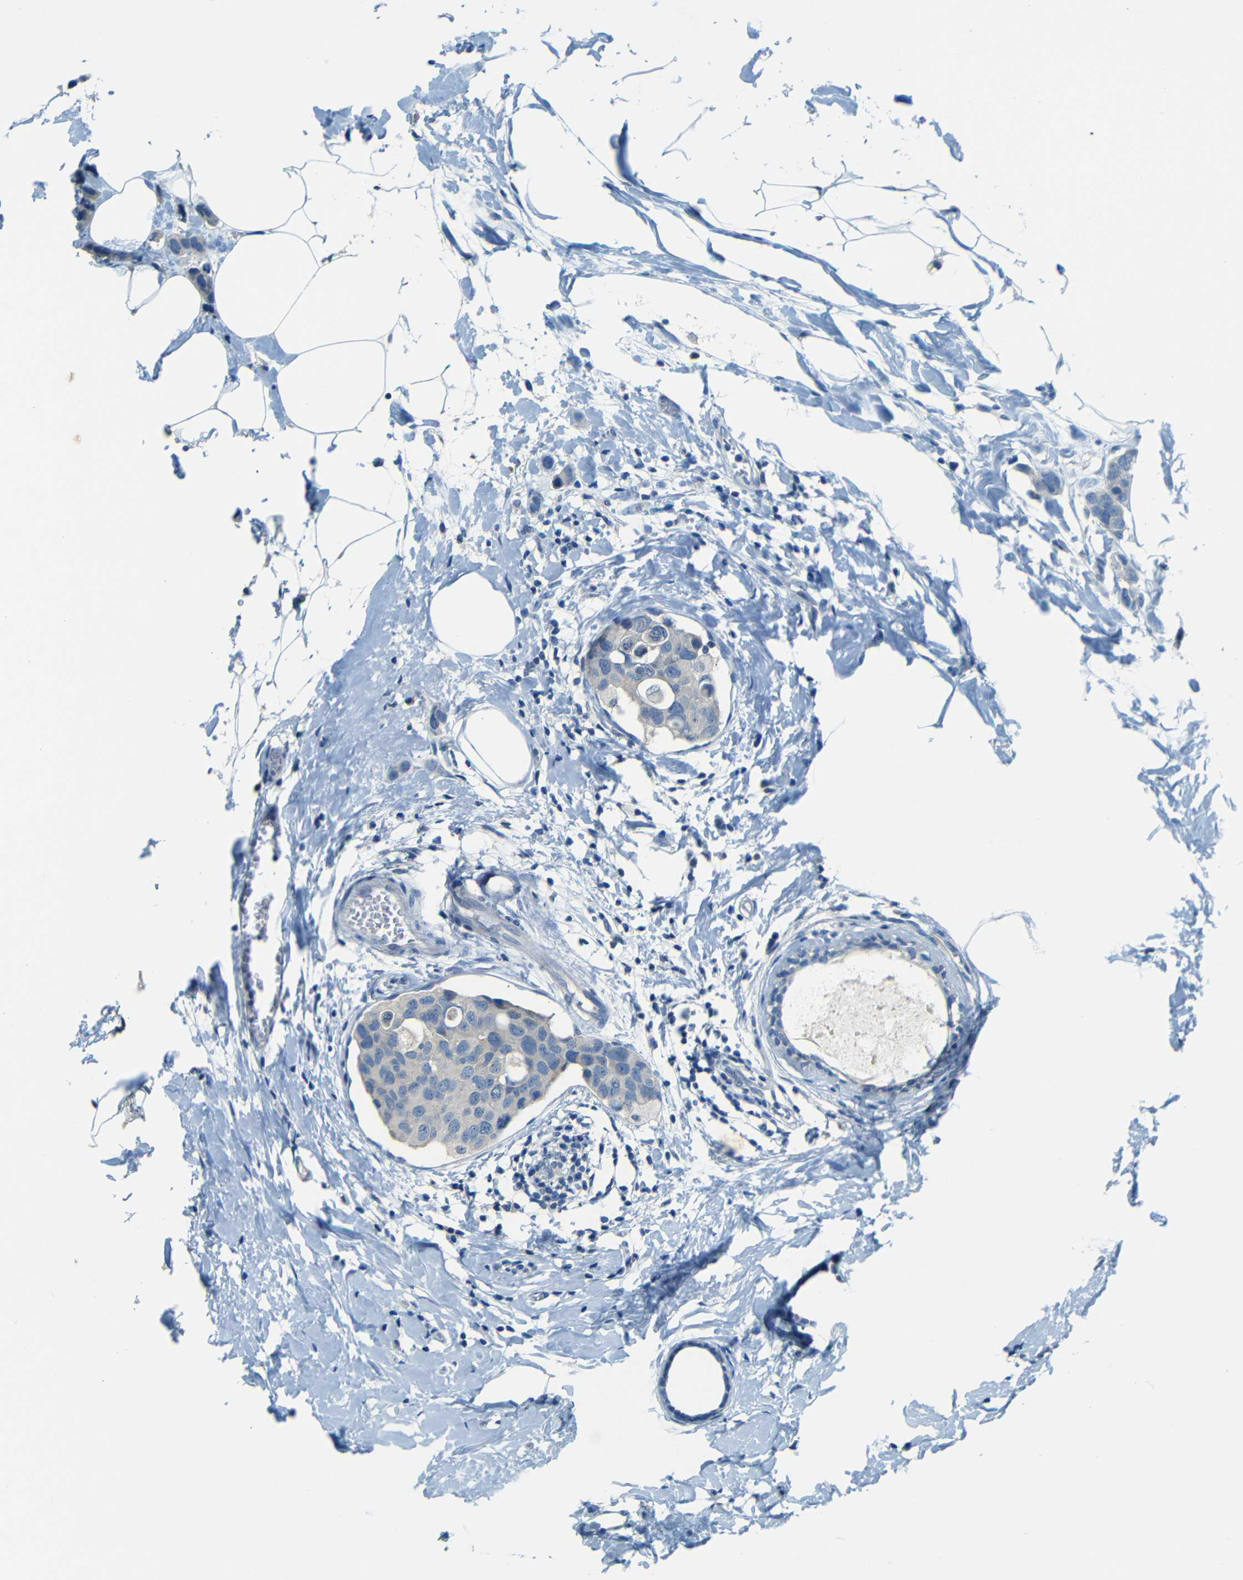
{"staining": {"intensity": "weak", "quantity": "<25%", "location": "cytoplasmic/membranous"}, "tissue": "breast cancer", "cell_type": "Tumor cells", "image_type": "cancer", "snomed": [{"axis": "morphology", "description": "Normal tissue, NOS"}, {"axis": "morphology", "description": "Duct carcinoma"}, {"axis": "topography", "description": "Breast"}], "caption": "This image is of breast infiltrating ductal carcinoma stained with immunohistochemistry to label a protein in brown with the nuclei are counter-stained blue. There is no staining in tumor cells.", "gene": "ZMAT1", "patient": {"sex": "female", "age": 50}}